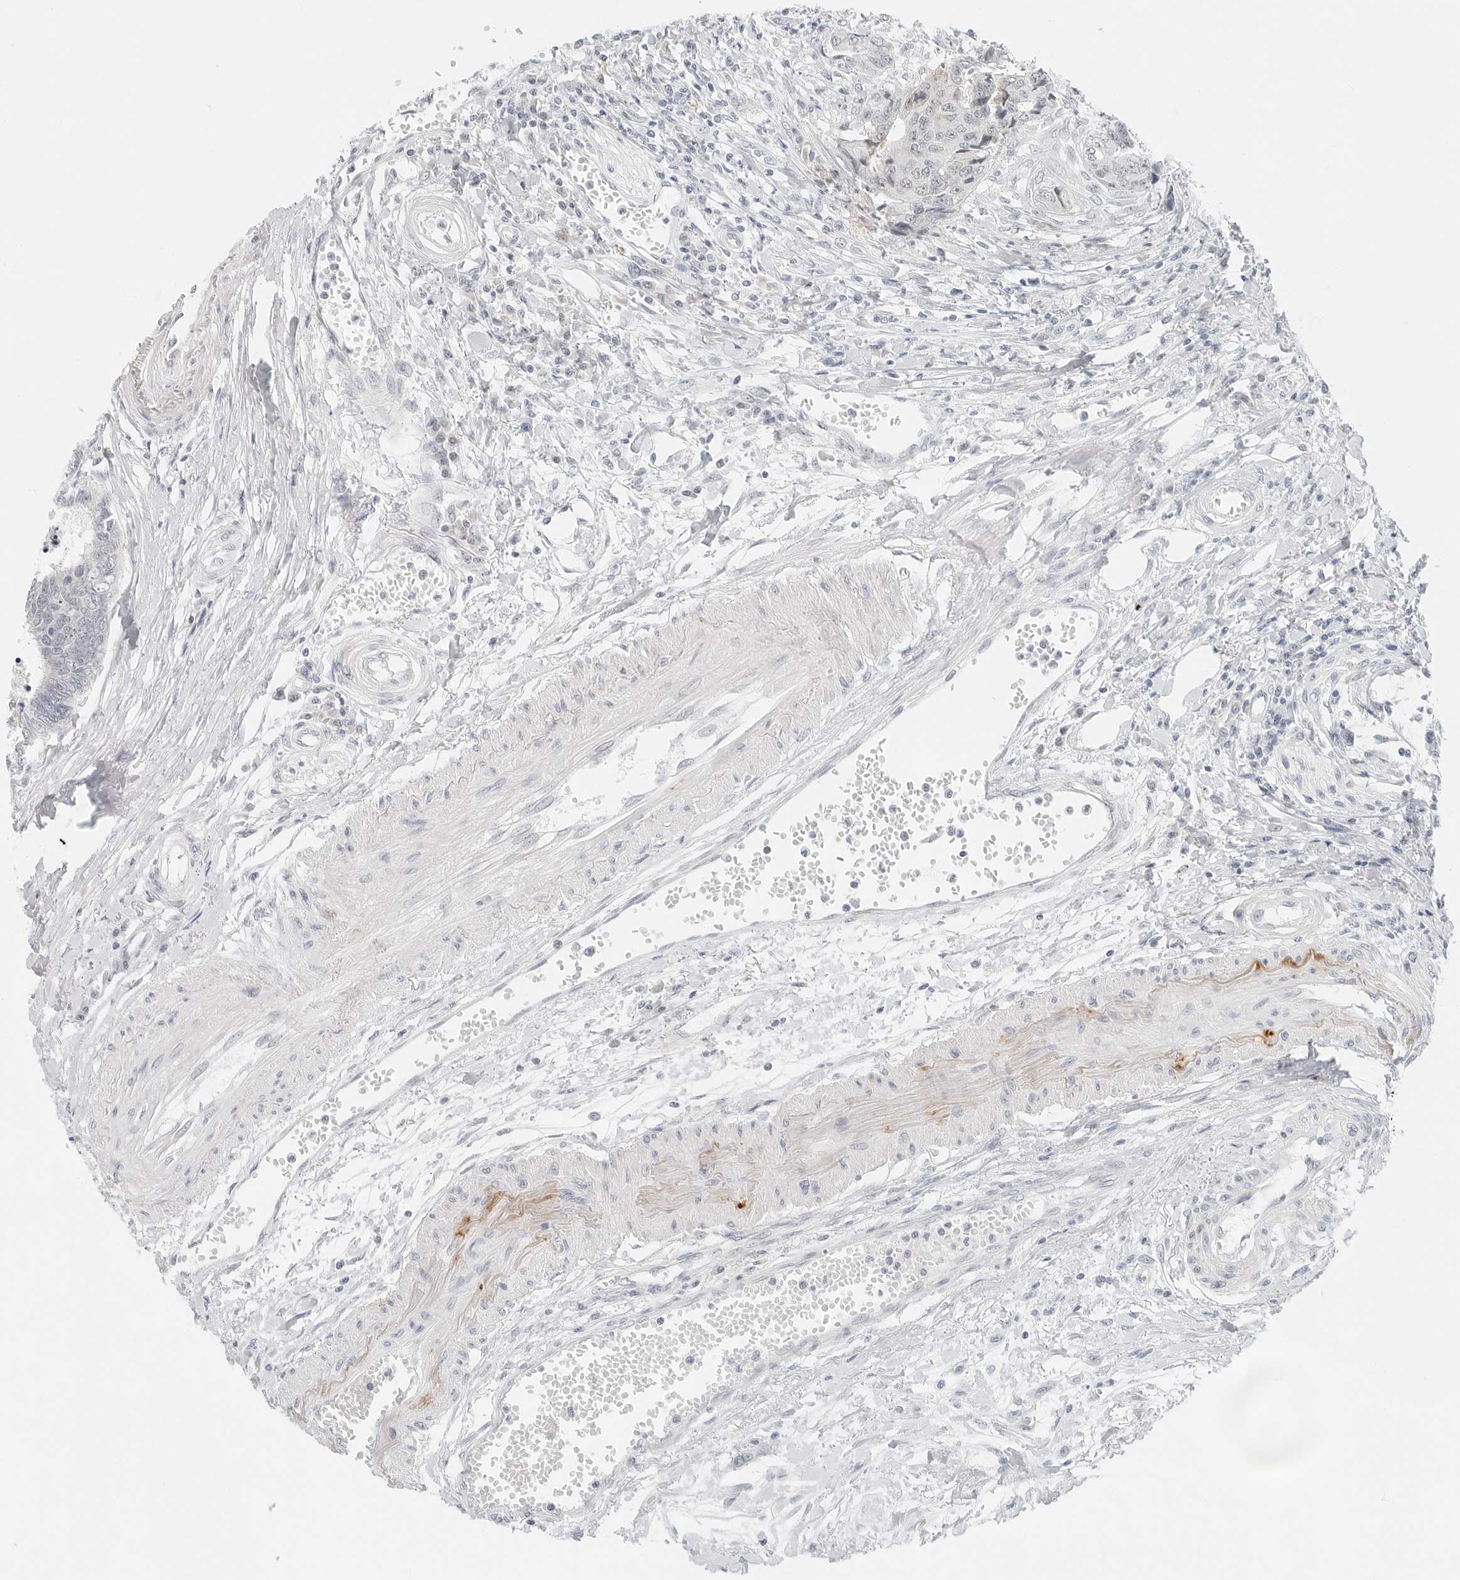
{"staining": {"intensity": "weak", "quantity": "<25%", "location": "cytoplasmic/membranous"}, "tissue": "colorectal cancer", "cell_type": "Tumor cells", "image_type": "cancer", "snomed": [{"axis": "morphology", "description": "Adenocarcinoma, NOS"}, {"axis": "topography", "description": "Rectum"}], "caption": "High magnification brightfield microscopy of colorectal cancer stained with DAB (brown) and counterstained with hematoxylin (blue): tumor cells show no significant positivity.", "gene": "CCSAP", "patient": {"sex": "male", "age": 84}}